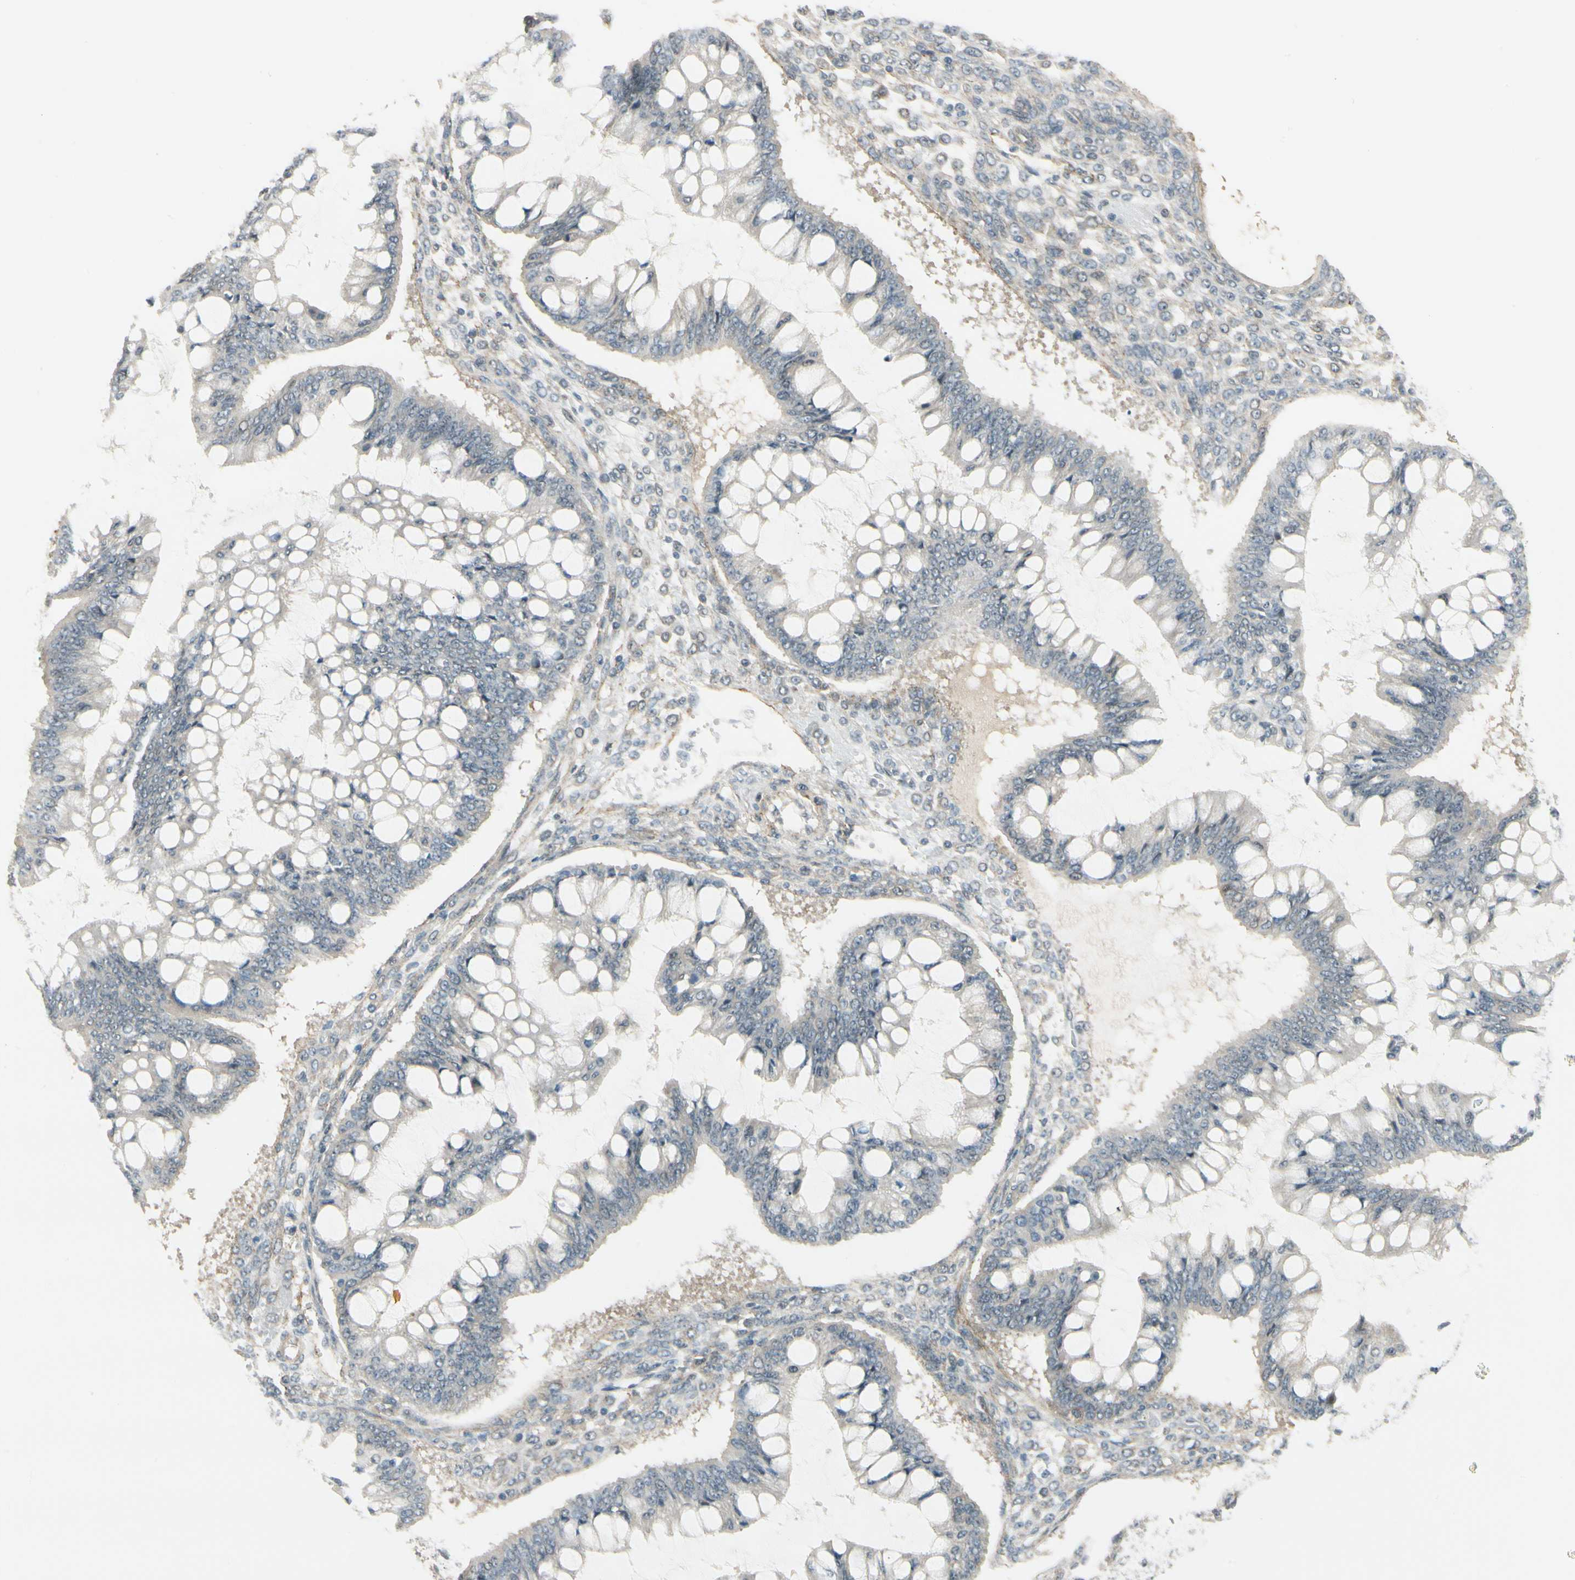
{"staining": {"intensity": "negative", "quantity": "none", "location": "none"}, "tissue": "ovarian cancer", "cell_type": "Tumor cells", "image_type": "cancer", "snomed": [{"axis": "morphology", "description": "Cystadenocarcinoma, mucinous, NOS"}, {"axis": "topography", "description": "Ovary"}], "caption": "Photomicrograph shows no protein staining in tumor cells of ovarian cancer (mucinous cystadenocarcinoma) tissue.", "gene": "EPHB3", "patient": {"sex": "female", "age": 73}}